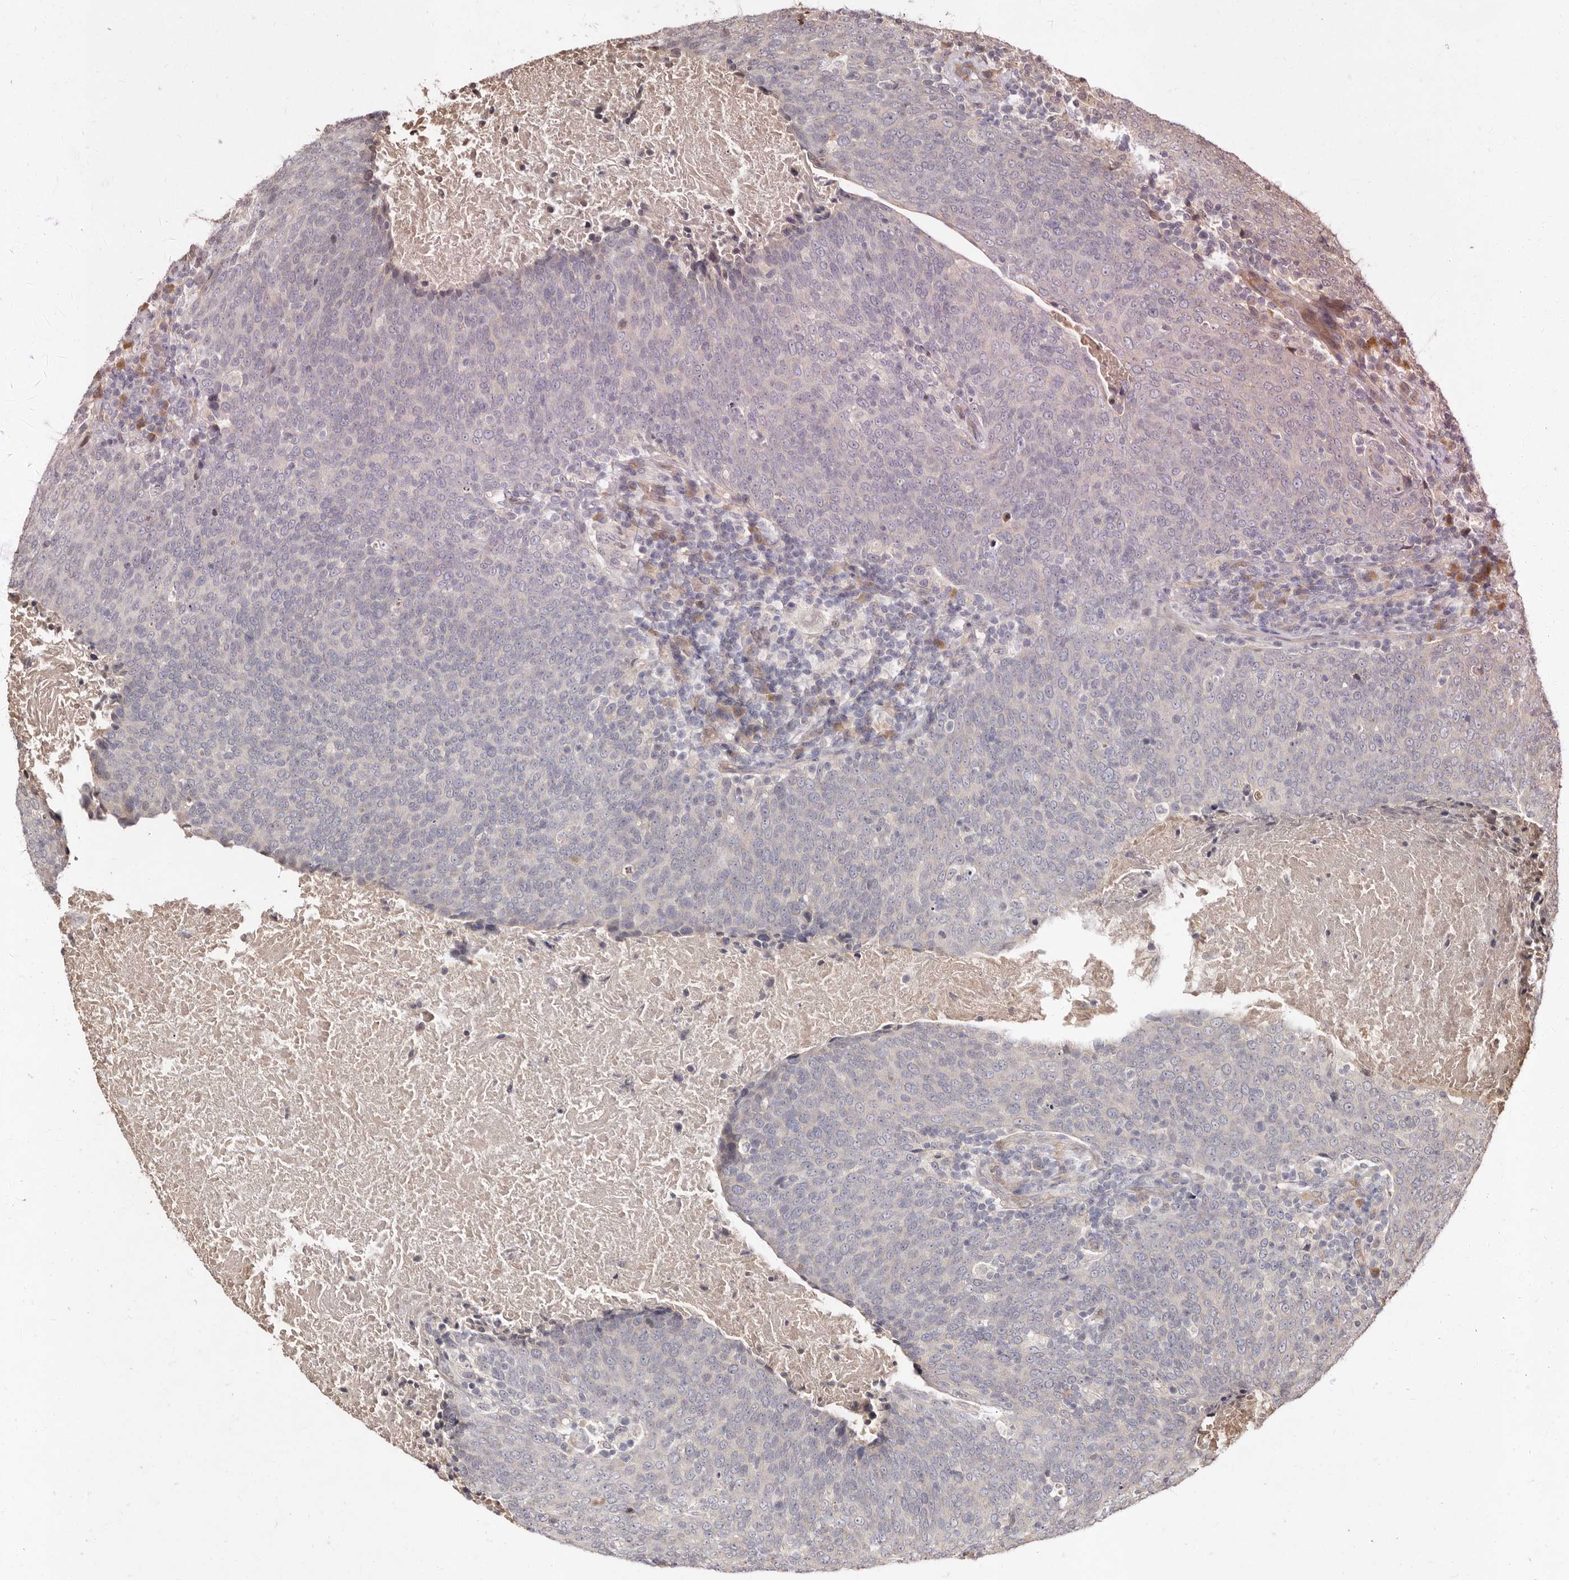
{"staining": {"intensity": "negative", "quantity": "none", "location": "none"}, "tissue": "head and neck cancer", "cell_type": "Tumor cells", "image_type": "cancer", "snomed": [{"axis": "morphology", "description": "Squamous cell carcinoma, NOS"}, {"axis": "morphology", "description": "Squamous cell carcinoma, metastatic, NOS"}, {"axis": "topography", "description": "Lymph node"}, {"axis": "topography", "description": "Head-Neck"}], "caption": "A histopathology image of human head and neck metastatic squamous cell carcinoma is negative for staining in tumor cells.", "gene": "LCORL", "patient": {"sex": "male", "age": 62}}